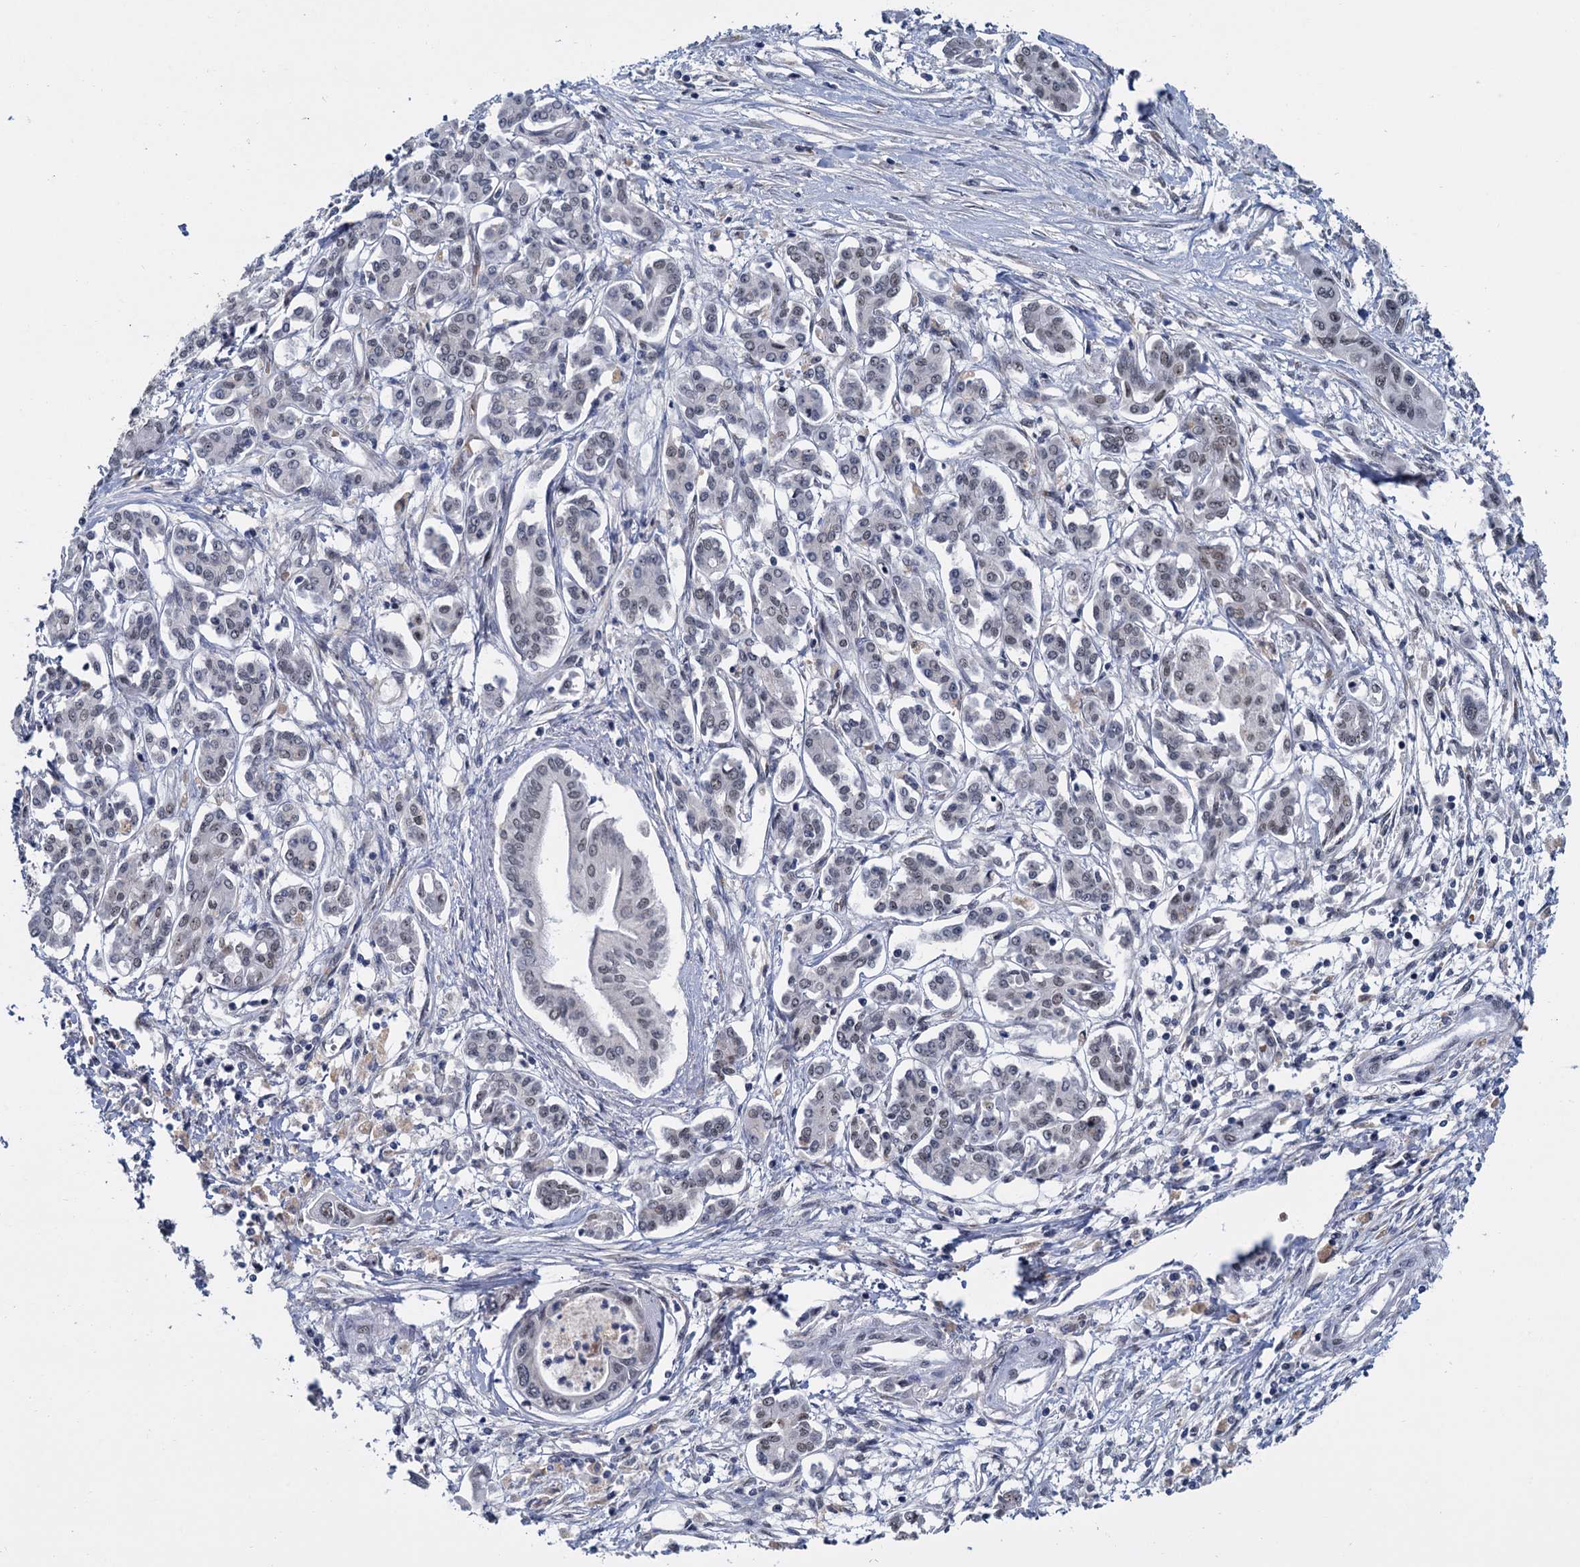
{"staining": {"intensity": "weak", "quantity": "<25%", "location": "nuclear"}, "tissue": "pancreatic cancer", "cell_type": "Tumor cells", "image_type": "cancer", "snomed": [{"axis": "morphology", "description": "Adenocarcinoma, NOS"}, {"axis": "topography", "description": "Pancreas"}], "caption": "Tumor cells are negative for protein expression in human pancreatic adenocarcinoma.", "gene": "RPRD1A", "patient": {"sex": "female", "age": 50}}